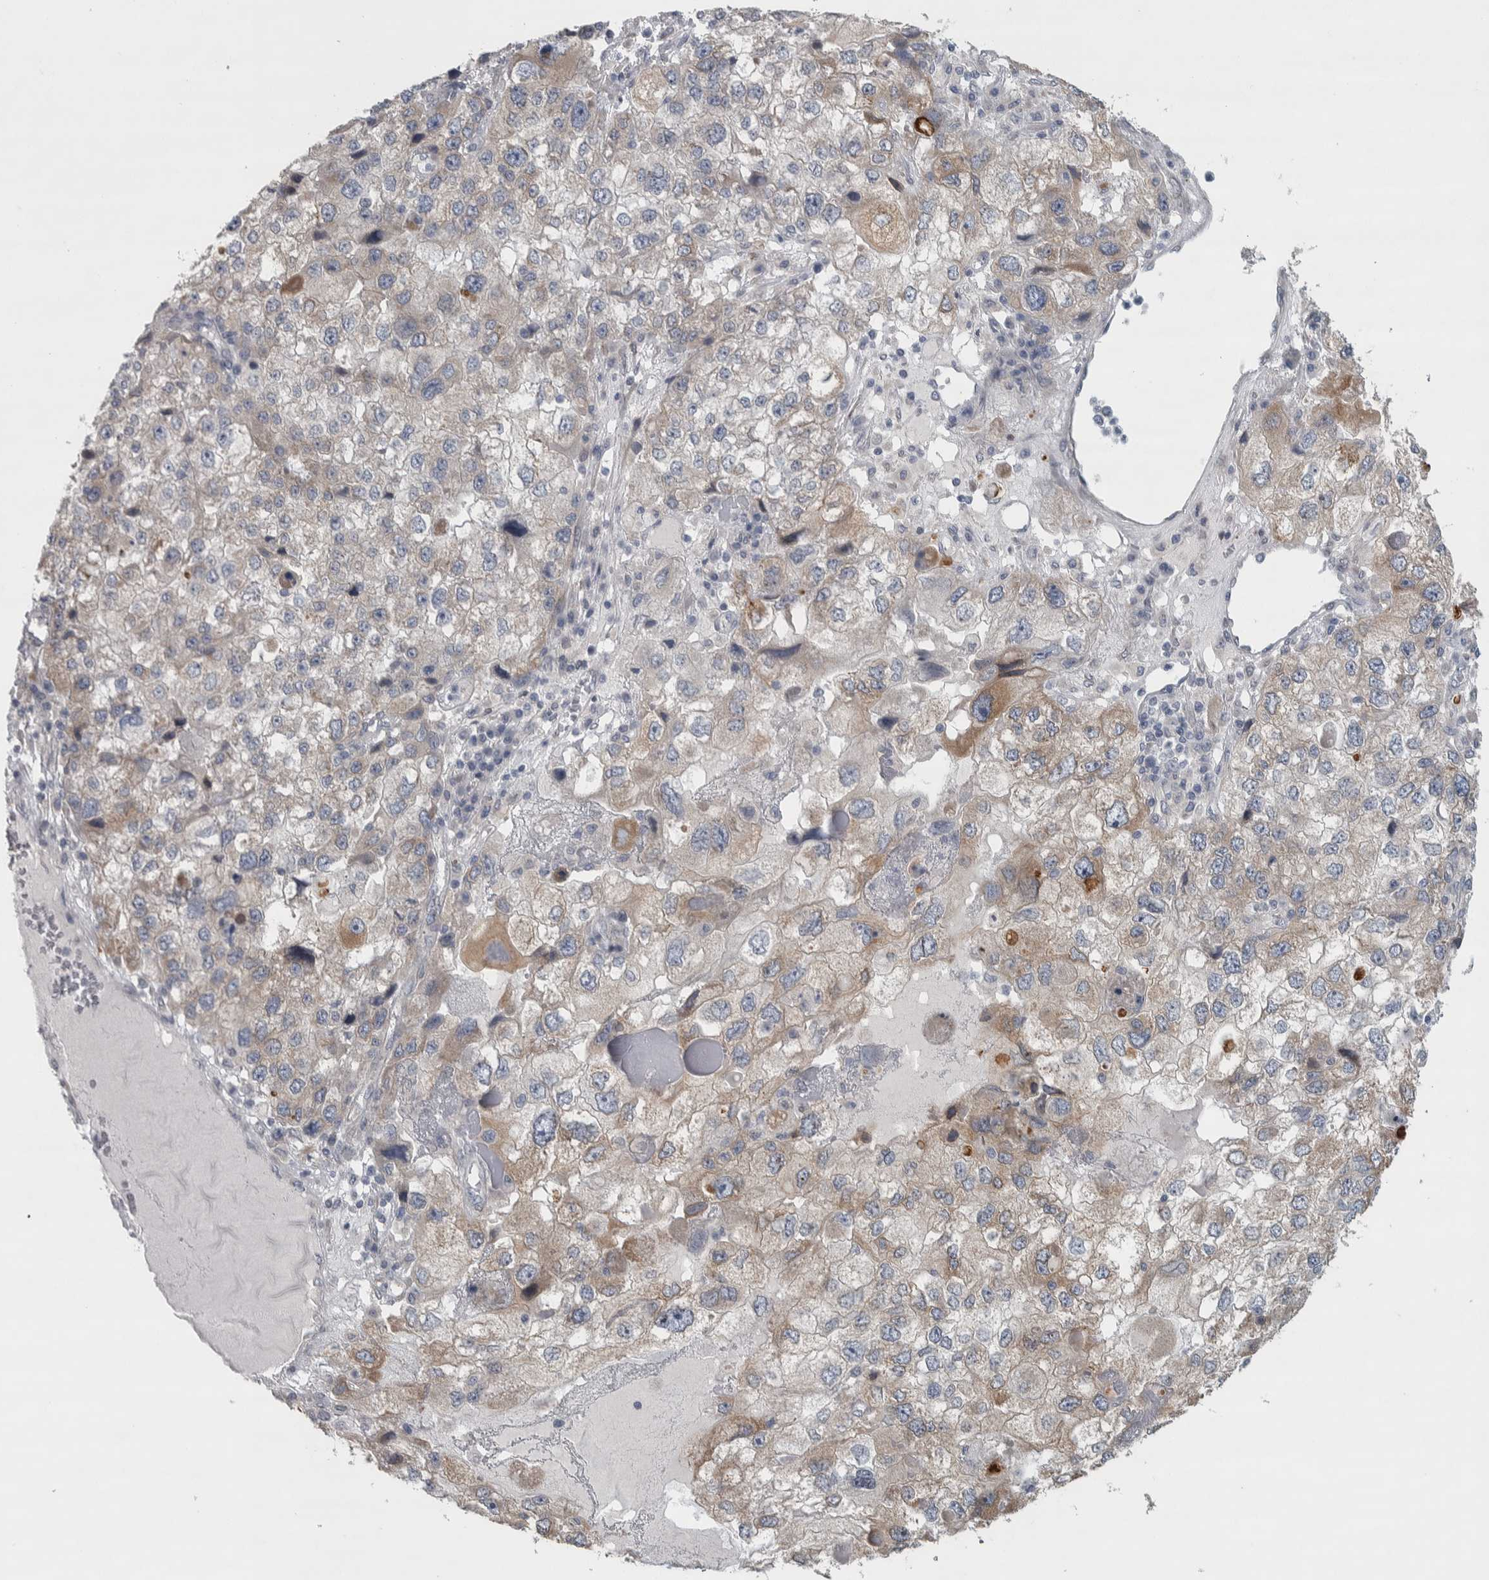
{"staining": {"intensity": "weak", "quantity": "25%-75%", "location": "cytoplasmic/membranous"}, "tissue": "endometrial cancer", "cell_type": "Tumor cells", "image_type": "cancer", "snomed": [{"axis": "morphology", "description": "Adenocarcinoma, NOS"}, {"axis": "topography", "description": "Endometrium"}], "caption": "Protein analysis of adenocarcinoma (endometrial) tissue demonstrates weak cytoplasmic/membranous staining in about 25%-75% of tumor cells.", "gene": "SIGMAR1", "patient": {"sex": "female", "age": 49}}